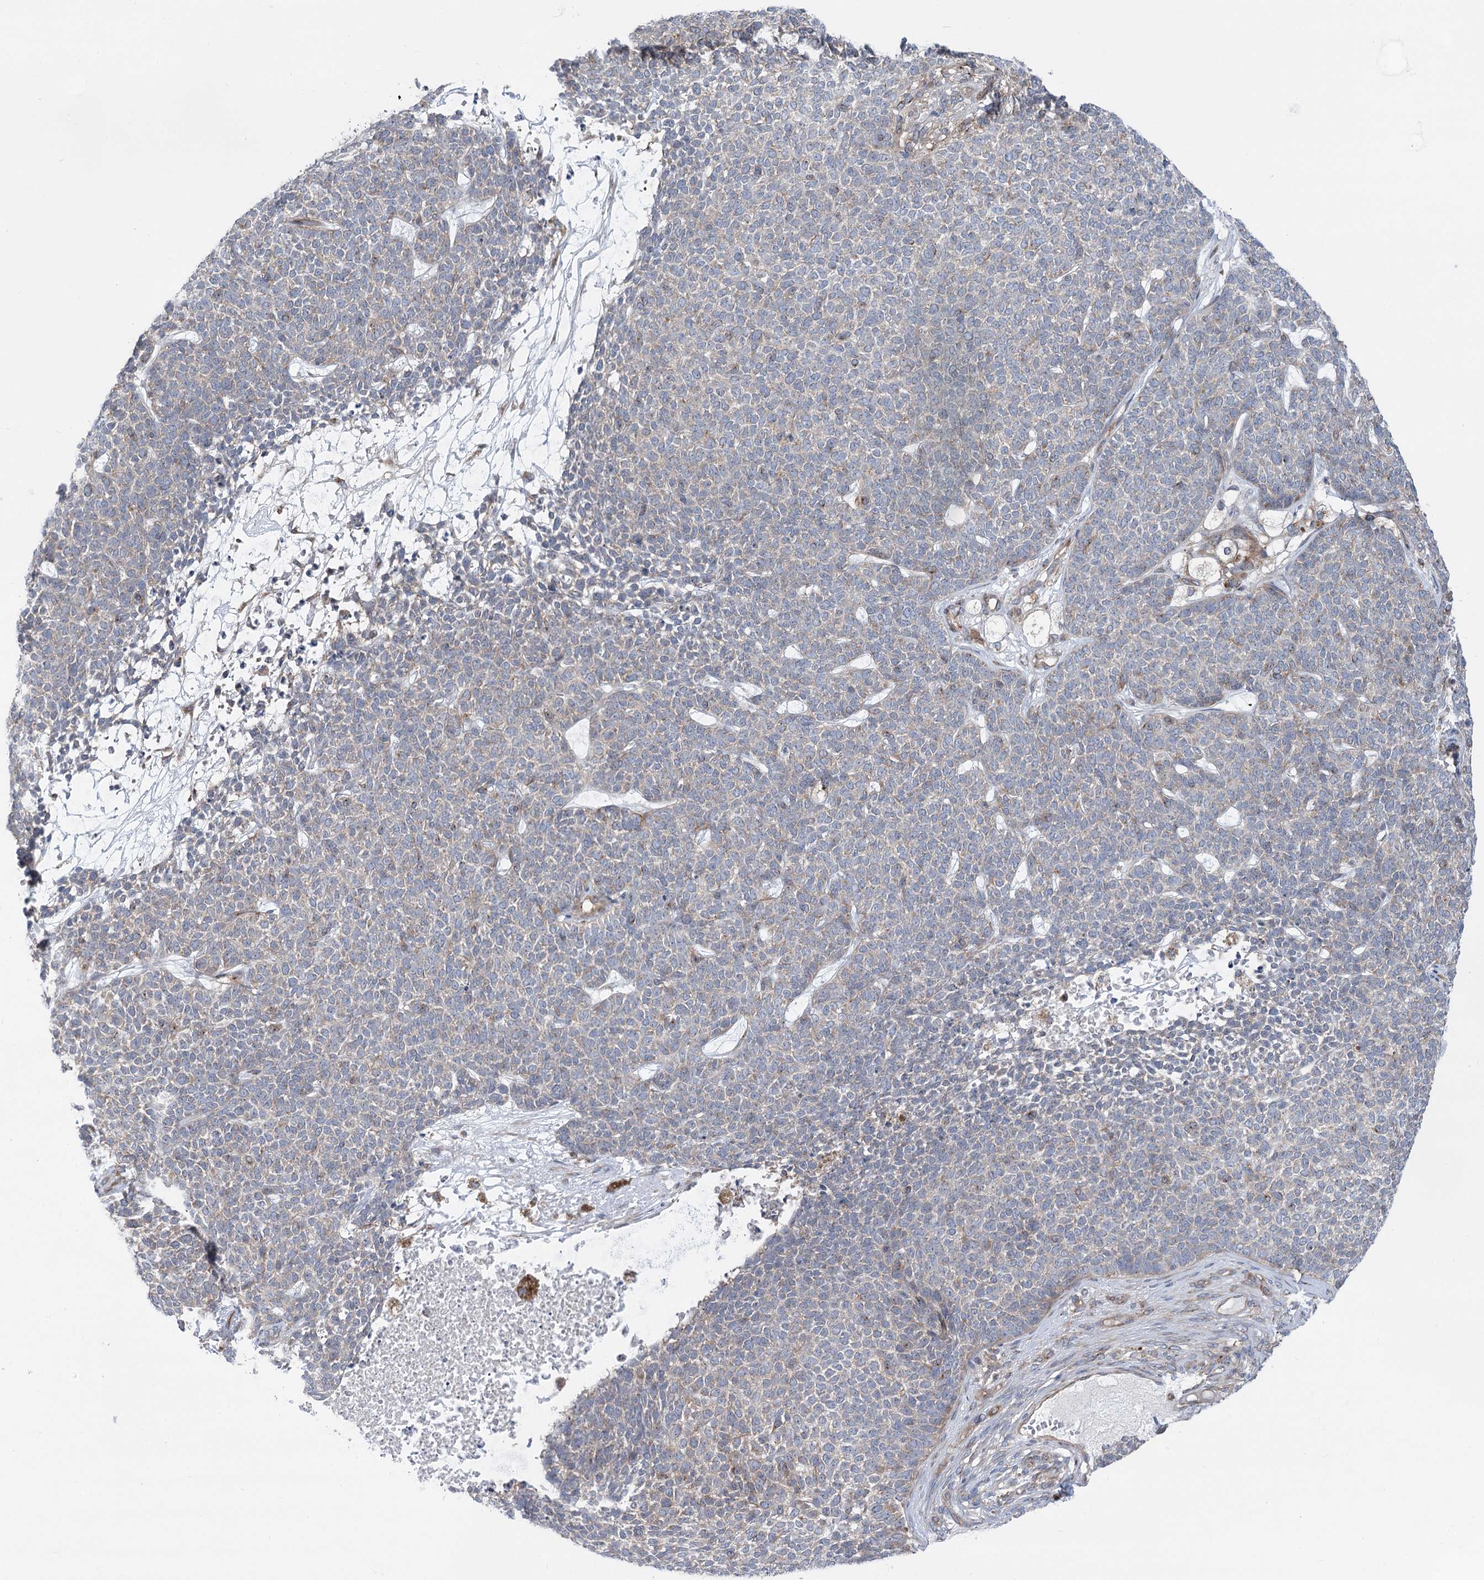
{"staining": {"intensity": "weak", "quantity": "<25%", "location": "cytoplasmic/membranous"}, "tissue": "skin cancer", "cell_type": "Tumor cells", "image_type": "cancer", "snomed": [{"axis": "morphology", "description": "Basal cell carcinoma"}, {"axis": "topography", "description": "Skin"}], "caption": "There is no significant staining in tumor cells of skin basal cell carcinoma.", "gene": "SCN11A", "patient": {"sex": "female", "age": 84}}